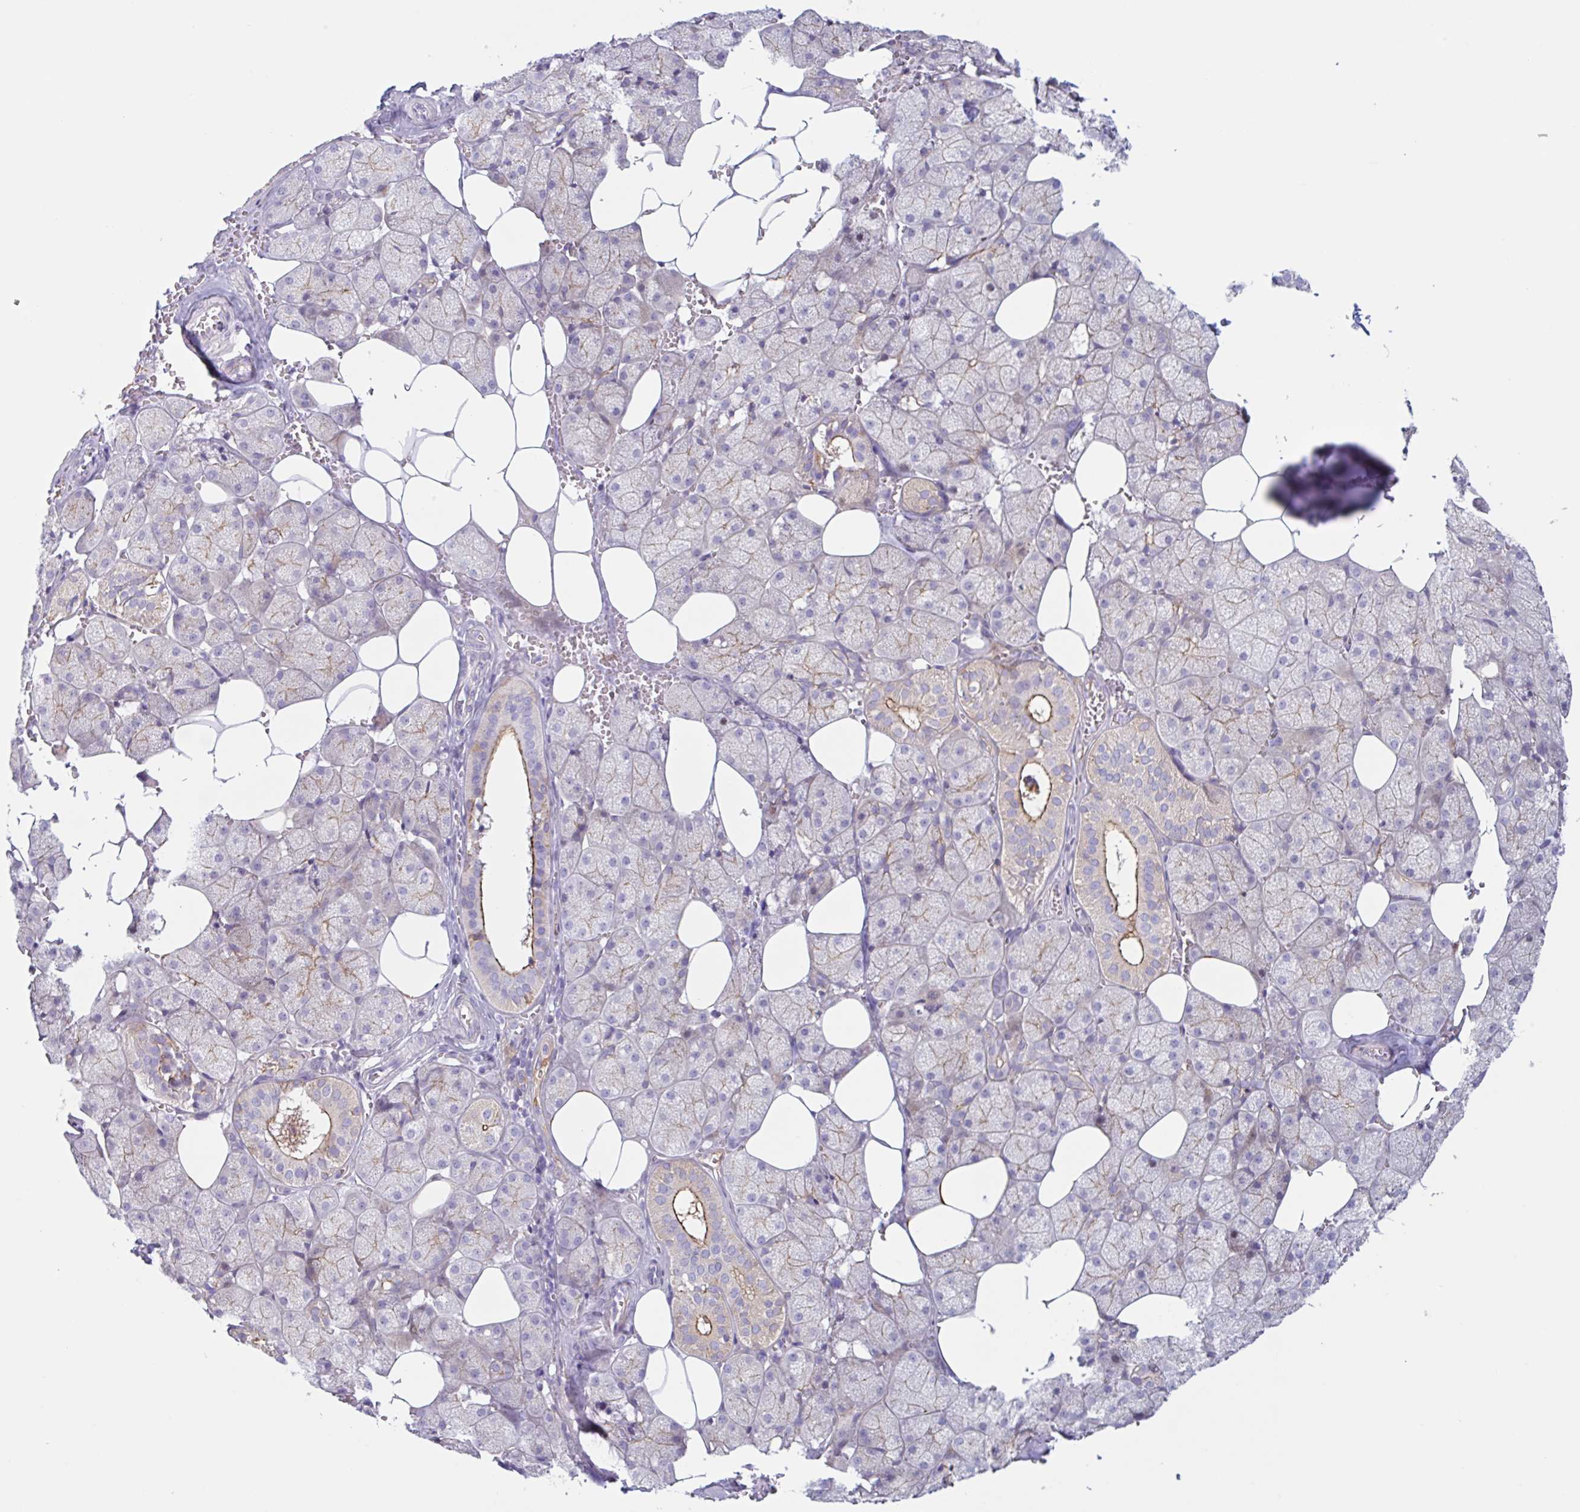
{"staining": {"intensity": "moderate", "quantity": "<25%", "location": "cytoplasmic/membranous"}, "tissue": "salivary gland", "cell_type": "Glandular cells", "image_type": "normal", "snomed": [{"axis": "morphology", "description": "Normal tissue, NOS"}, {"axis": "topography", "description": "Salivary gland"}, {"axis": "topography", "description": "Peripheral nerve tissue"}], "caption": "An image of salivary gland stained for a protein exhibits moderate cytoplasmic/membranous brown staining in glandular cells. The protein of interest is shown in brown color, while the nuclei are stained blue.", "gene": "MYH10", "patient": {"sex": "male", "age": 38}}